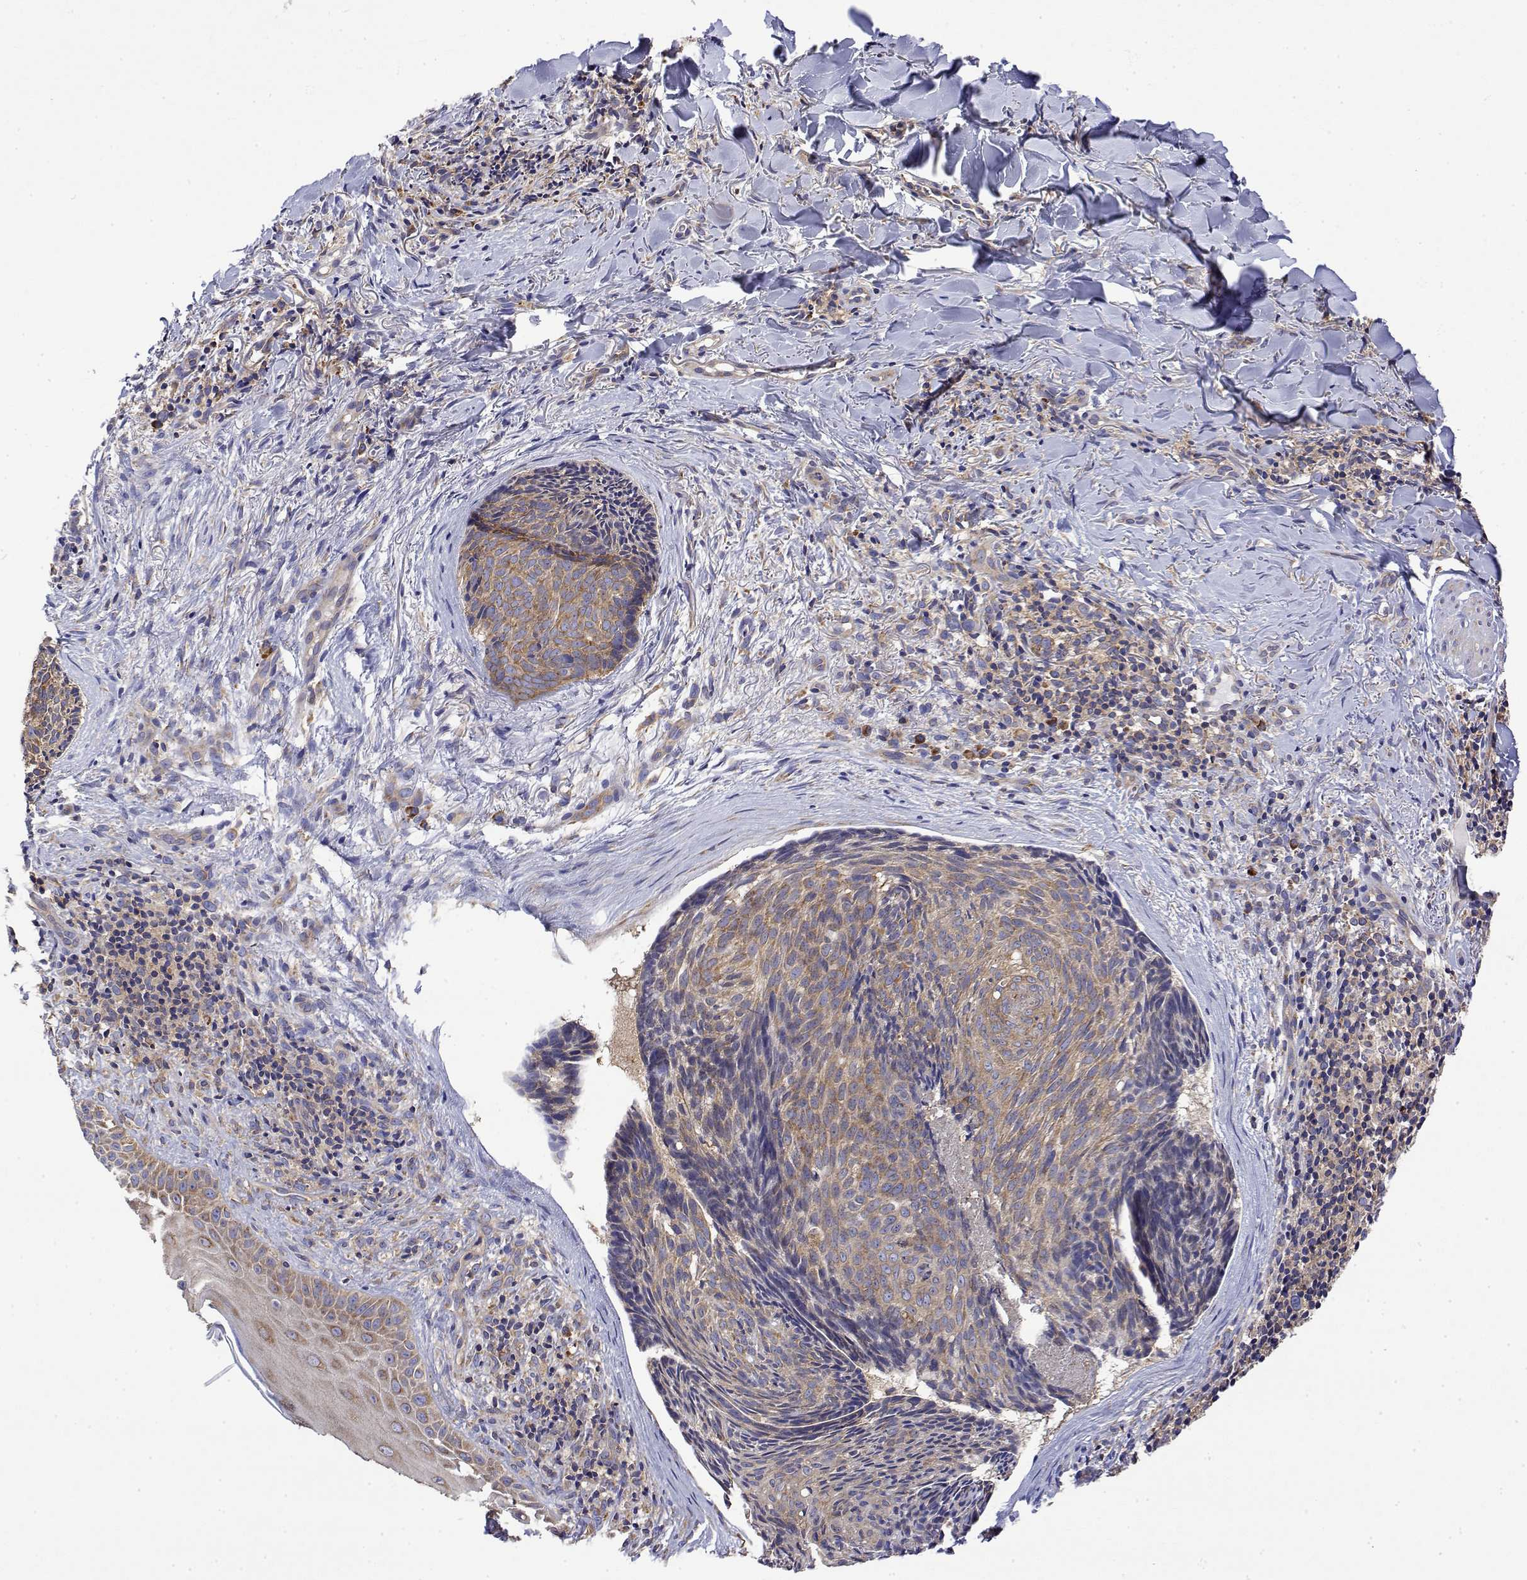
{"staining": {"intensity": "weak", "quantity": "25%-75%", "location": "cytoplasmic/membranous"}, "tissue": "skin cancer", "cell_type": "Tumor cells", "image_type": "cancer", "snomed": [{"axis": "morphology", "description": "Basal cell carcinoma"}, {"axis": "topography", "description": "Skin"}], "caption": "Protein staining of basal cell carcinoma (skin) tissue shows weak cytoplasmic/membranous staining in about 25%-75% of tumor cells.", "gene": "EEF1G", "patient": {"sex": "female", "age": 82}}